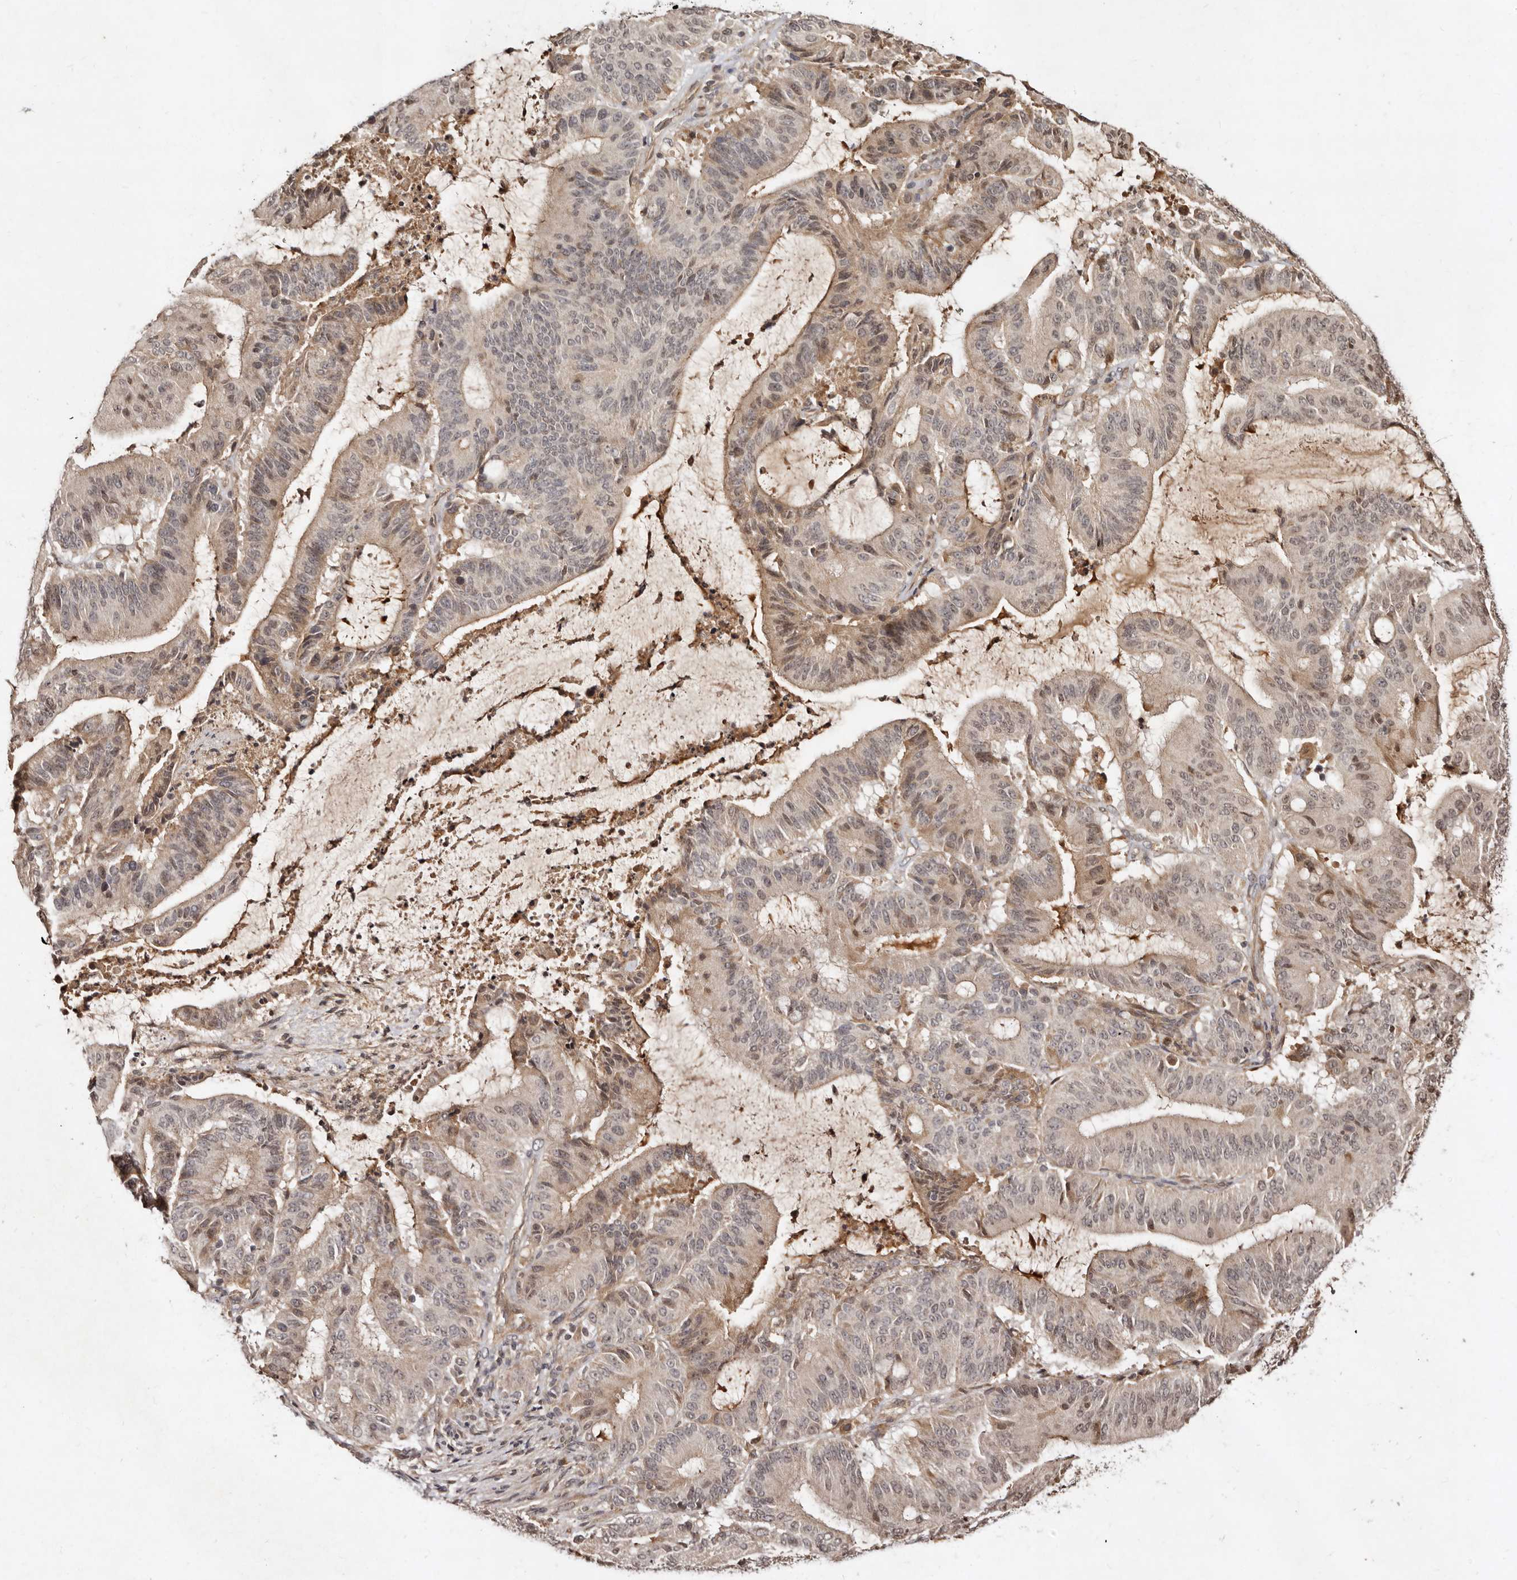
{"staining": {"intensity": "weak", "quantity": "25%-75%", "location": "cytoplasmic/membranous,nuclear"}, "tissue": "liver cancer", "cell_type": "Tumor cells", "image_type": "cancer", "snomed": [{"axis": "morphology", "description": "Normal tissue, NOS"}, {"axis": "morphology", "description": "Cholangiocarcinoma"}, {"axis": "topography", "description": "Liver"}, {"axis": "topography", "description": "Peripheral nerve tissue"}], "caption": "This micrograph exhibits immunohistochemistry staining of human liver cholangiocarcinoma, with low weak cytoplasmic/membranous and nuclear positivity in approximately 25%-75% of tumor cells.", "gene": "LCORL", "patient": {"sex": "female", "age": 73}}